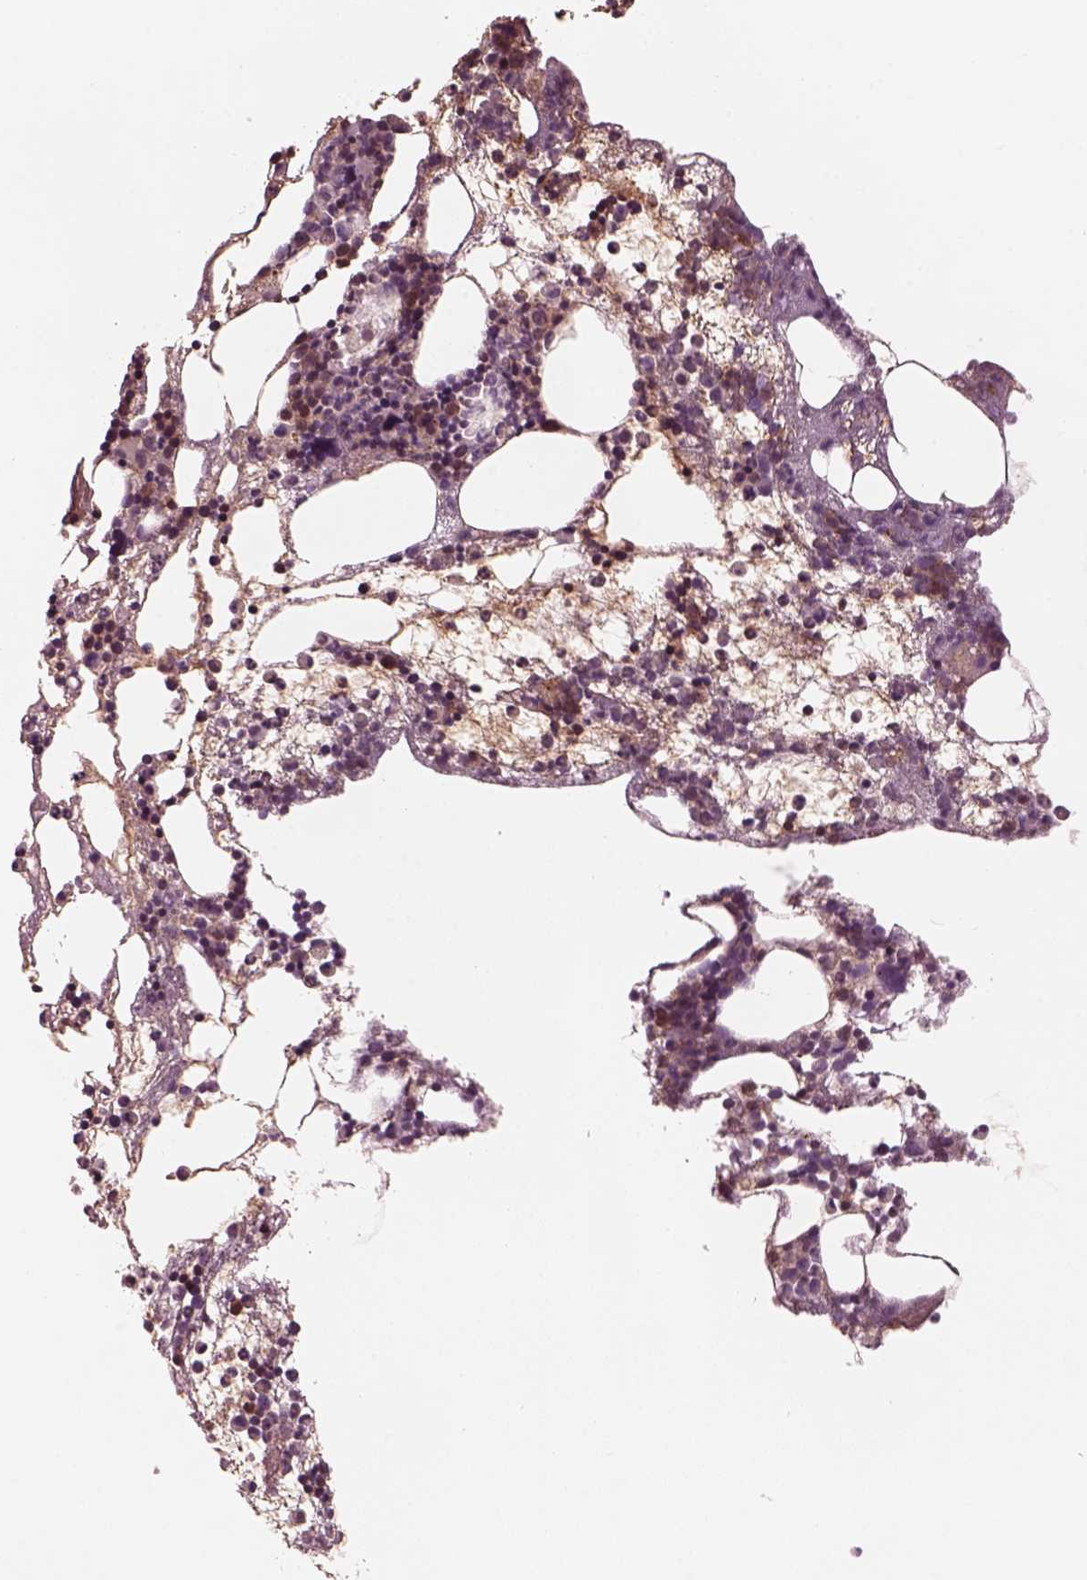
{"staining": {"intensity": "moderate", "quantity": "<25%", "location": "cytoplasmic/membranous"}, "tissue": "bone marrow", "cell_type": "Hematopoietic cells", "image_type": "normal", "snomed": [{"axis": "morphology", "description": "Normal tissue, NOS"}, {"axis": "topography", "description": "Bone marrow"}], "caption": "Immunohistochemistry micrograph of unremarkable bone marrow: human bone marrow stained using IHC exhibits low levels of moderate protein expression localized specifically in the cytoplasmic/membranous of hematopoietic cells, appearing as a cytoplasmic/membranous brown color.", "gene": "SRI", "patient": {"sex": "male", "age": 54}}